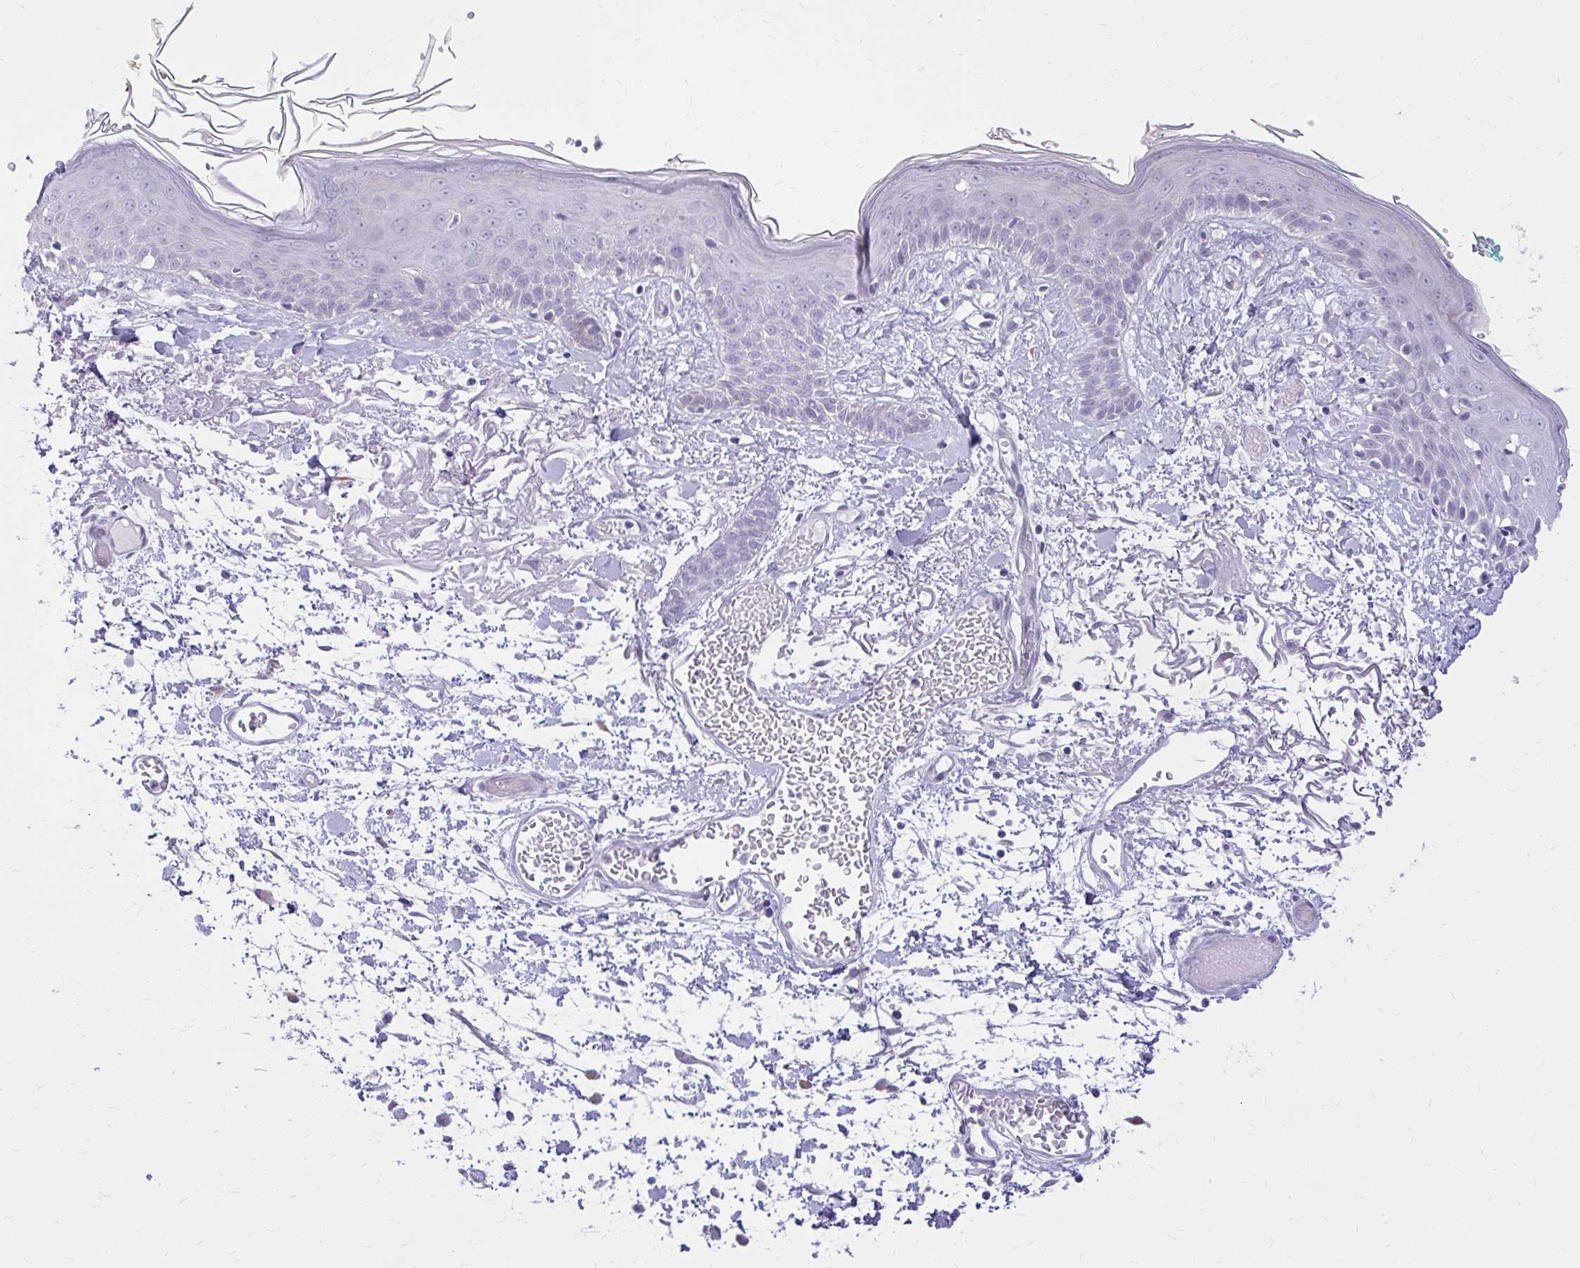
{"staining": {"intensity": "negative", "quantity": "none", "location": "none"}, "tissue": "skin", "cell_type": "Fibroblasts", "image_type": "normal", "snomed": [{"axis": "morphology", "description": "Normal tissue, NOS"}, {"axis": "topography", "description": "Skin"}], "caption": "DAB immunohistochemical staining of benign skin demonstrates no significant positivity in fibroblasts. The staining is performed using DAB (3,3'-diaminobenzidine) brown chromogen with nuclei counter-stained in using hematoxylin.", "gene": "PRAP1", "patient": {"sex": "male", "age": 79}}